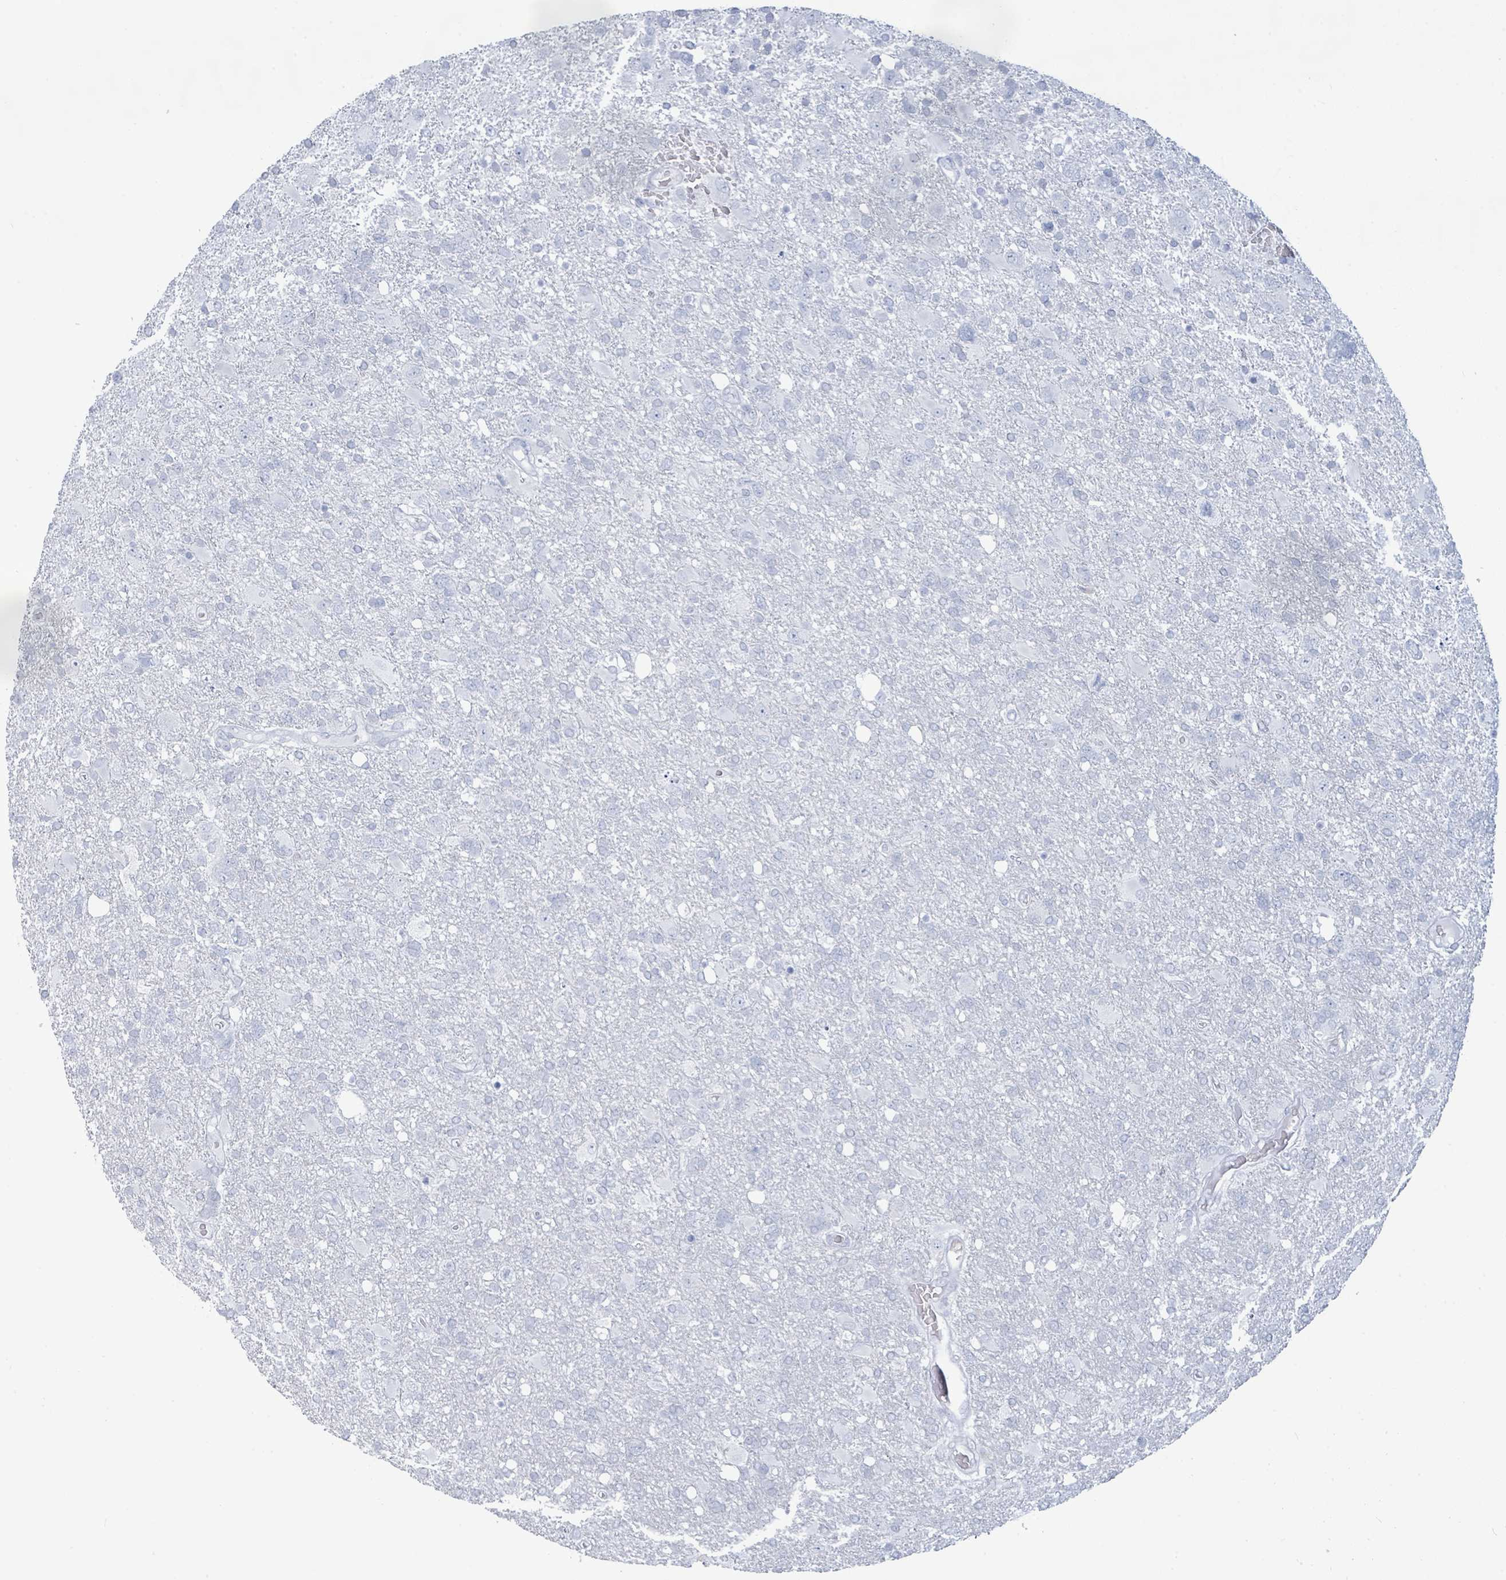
{"staining": {"intensity": "negative", "quantity": "none", "location": "none"}, "tissue": "glioma", "cell_type": "Tumor cells", "image_type": "cancer", "snomed": [{"axis": "morphology", "description": "Glioma, malignant, High grade"}, {"axis": "topography", "description": "Brain"}], "caption": "Image shows no significant protein expression in tumor cells of glioma.", "gene": "PGA3", "patient": {"sex": "male", "age": 61}}